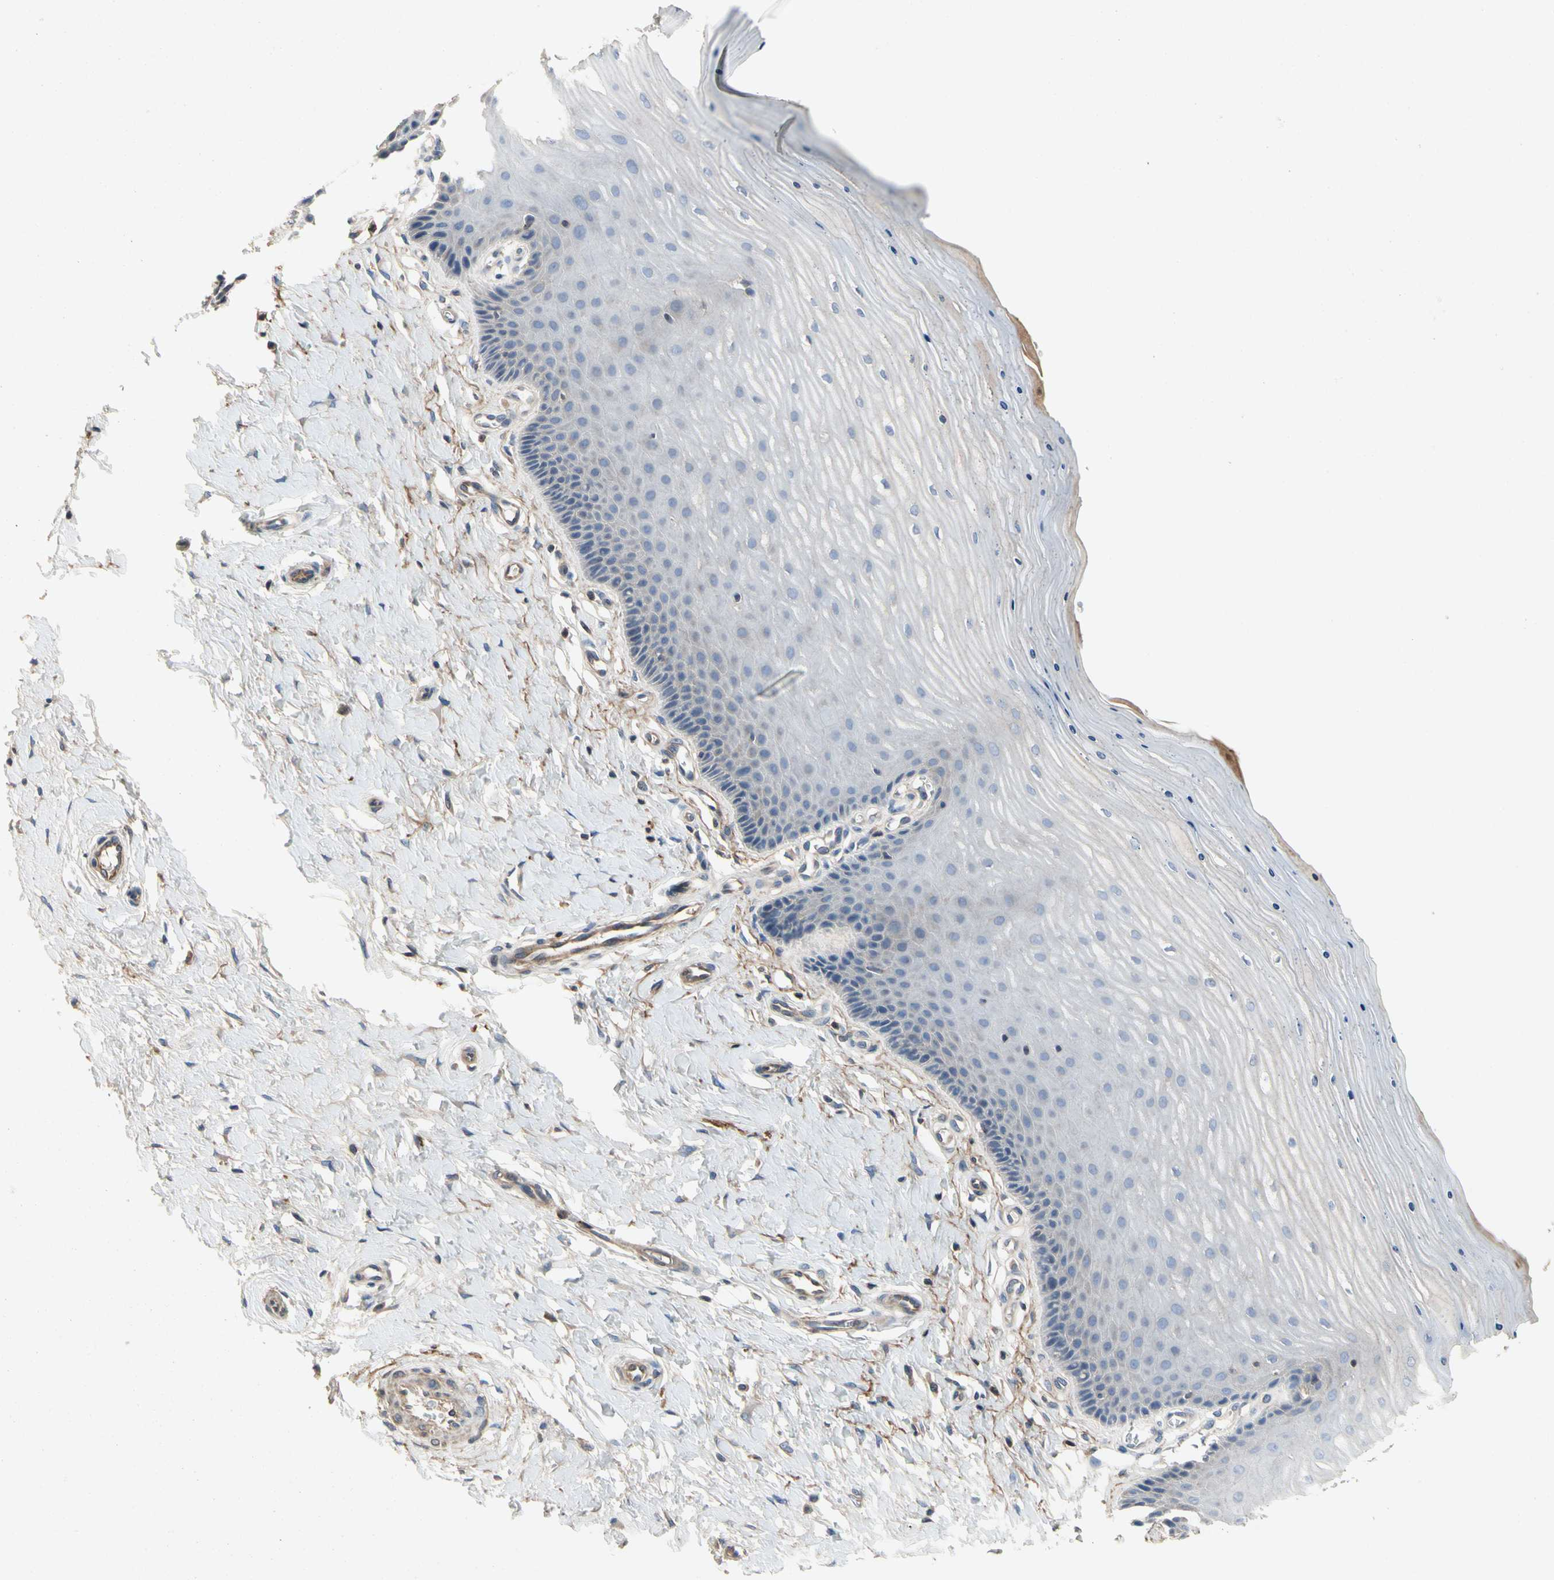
{"staining": {"intensity": "moderate", "quantity": "<25%", "location": "cytoplasmic/membranous"}, "tissue": "cervix", "cell_type": "Glandular cells", "image_type": "normal", "snomed": [{"axis": "morphology", "description": "Normal tissue, NOS"}, {"axis": "topography", "description": "Cervix"}], "caption": "A high-resolution photomicrograph shows IHC staining of normal cervix, which reveals moderate cytoplasmic/membranous expression in about <25% of glandular cells.", "gene": "CRTAC1", "patient": {"sex": "female", "age": 55}}